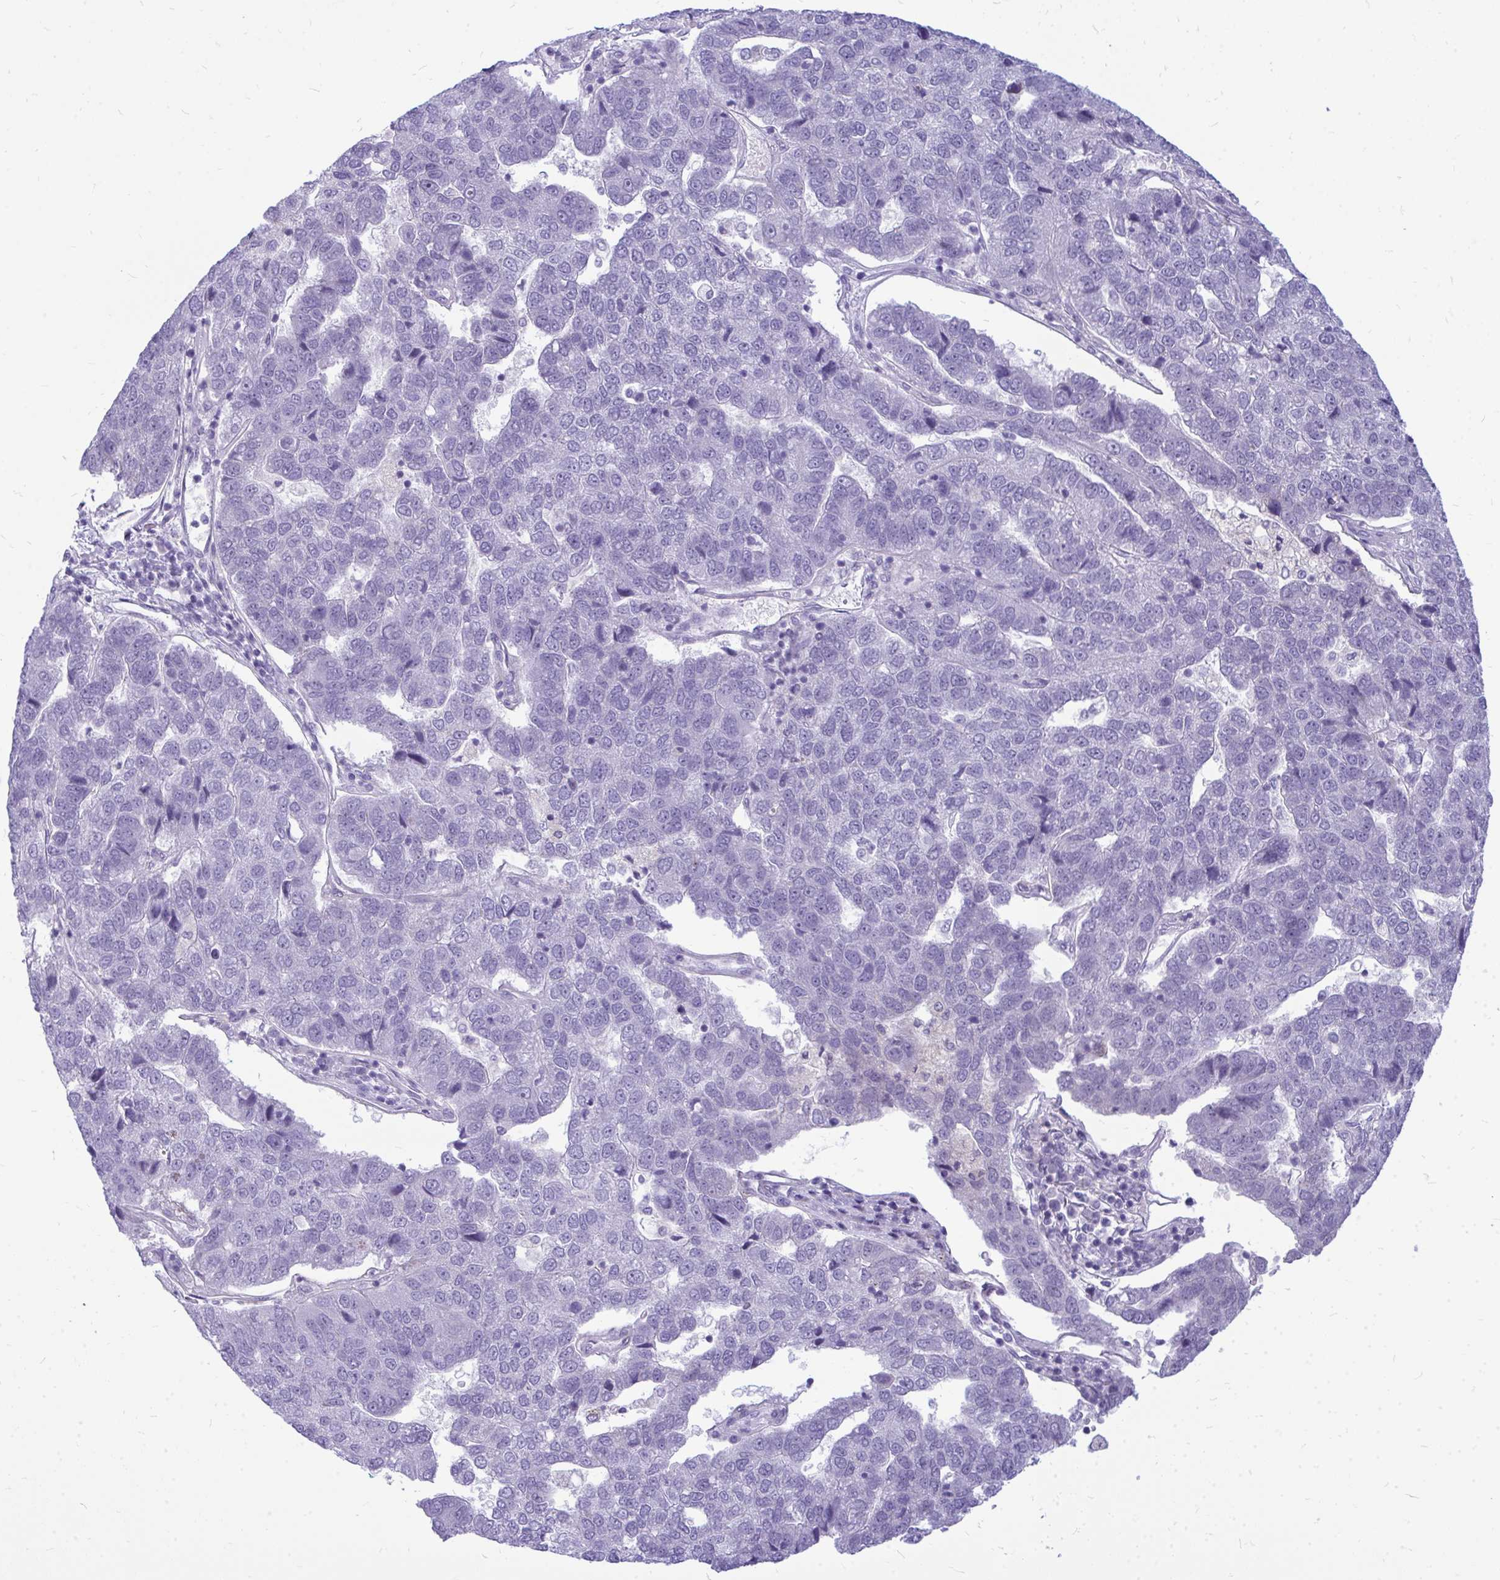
{"staining": {"intensity": "negative", "quantity": "none", "location": "none"}, "tissue": "pancreatic cancer", "cell_type": "Tumor cells", "image_type": "cancer", "snomed": [{"axis": "morphology", "description": "Adenocarcinoma, NOS"}, {"axis": "topography", "description": "Pancreas"}], "caption": "Pancreatic adenocarcinoma stained for a protein using IHC displays no positivity tumor cells.", "gene": "ZSCAN25", "patient": {"sex": "female", "age": 61}}